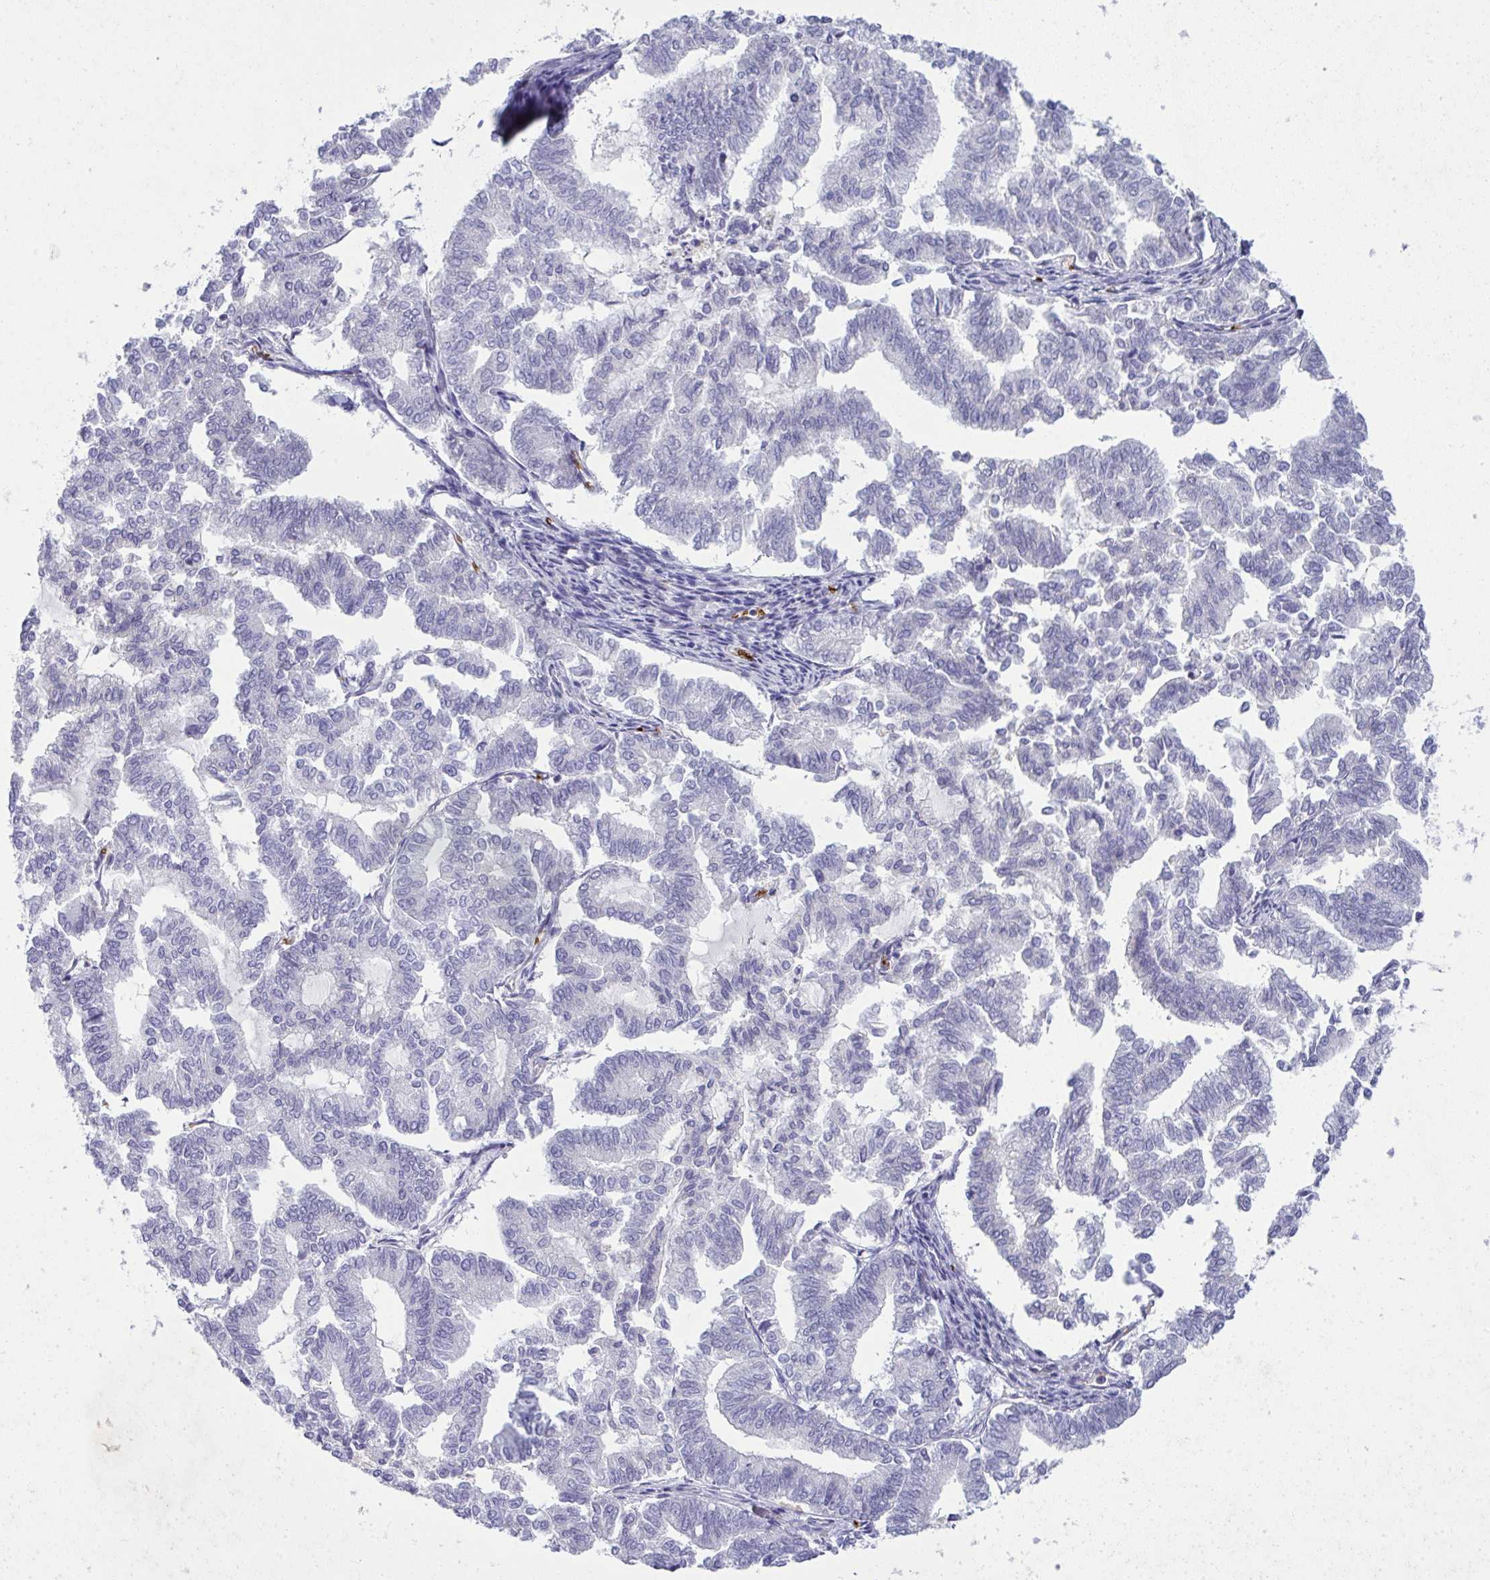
{"staining": {"intensity": "negative", "quantity": "none", "location": "none"}, "tissue": "endometrial cancer", "cell_type": "Tumor cells", "image_type": "cancer", "snomed": [{"axis": "morphology", "description": "Adenocarcinoma, NOS"}, {"axis": "topography", "description": "Endometrium"}], "caption": "An immunohistochemistry (IHC) photomicrograph of endometrial adenocarcinoma is shown. There is no staining in tumor cells of endometrial adenocarcinoma.", "gene": "SPTB", "patient": {"sex": "female", "age": 79}}